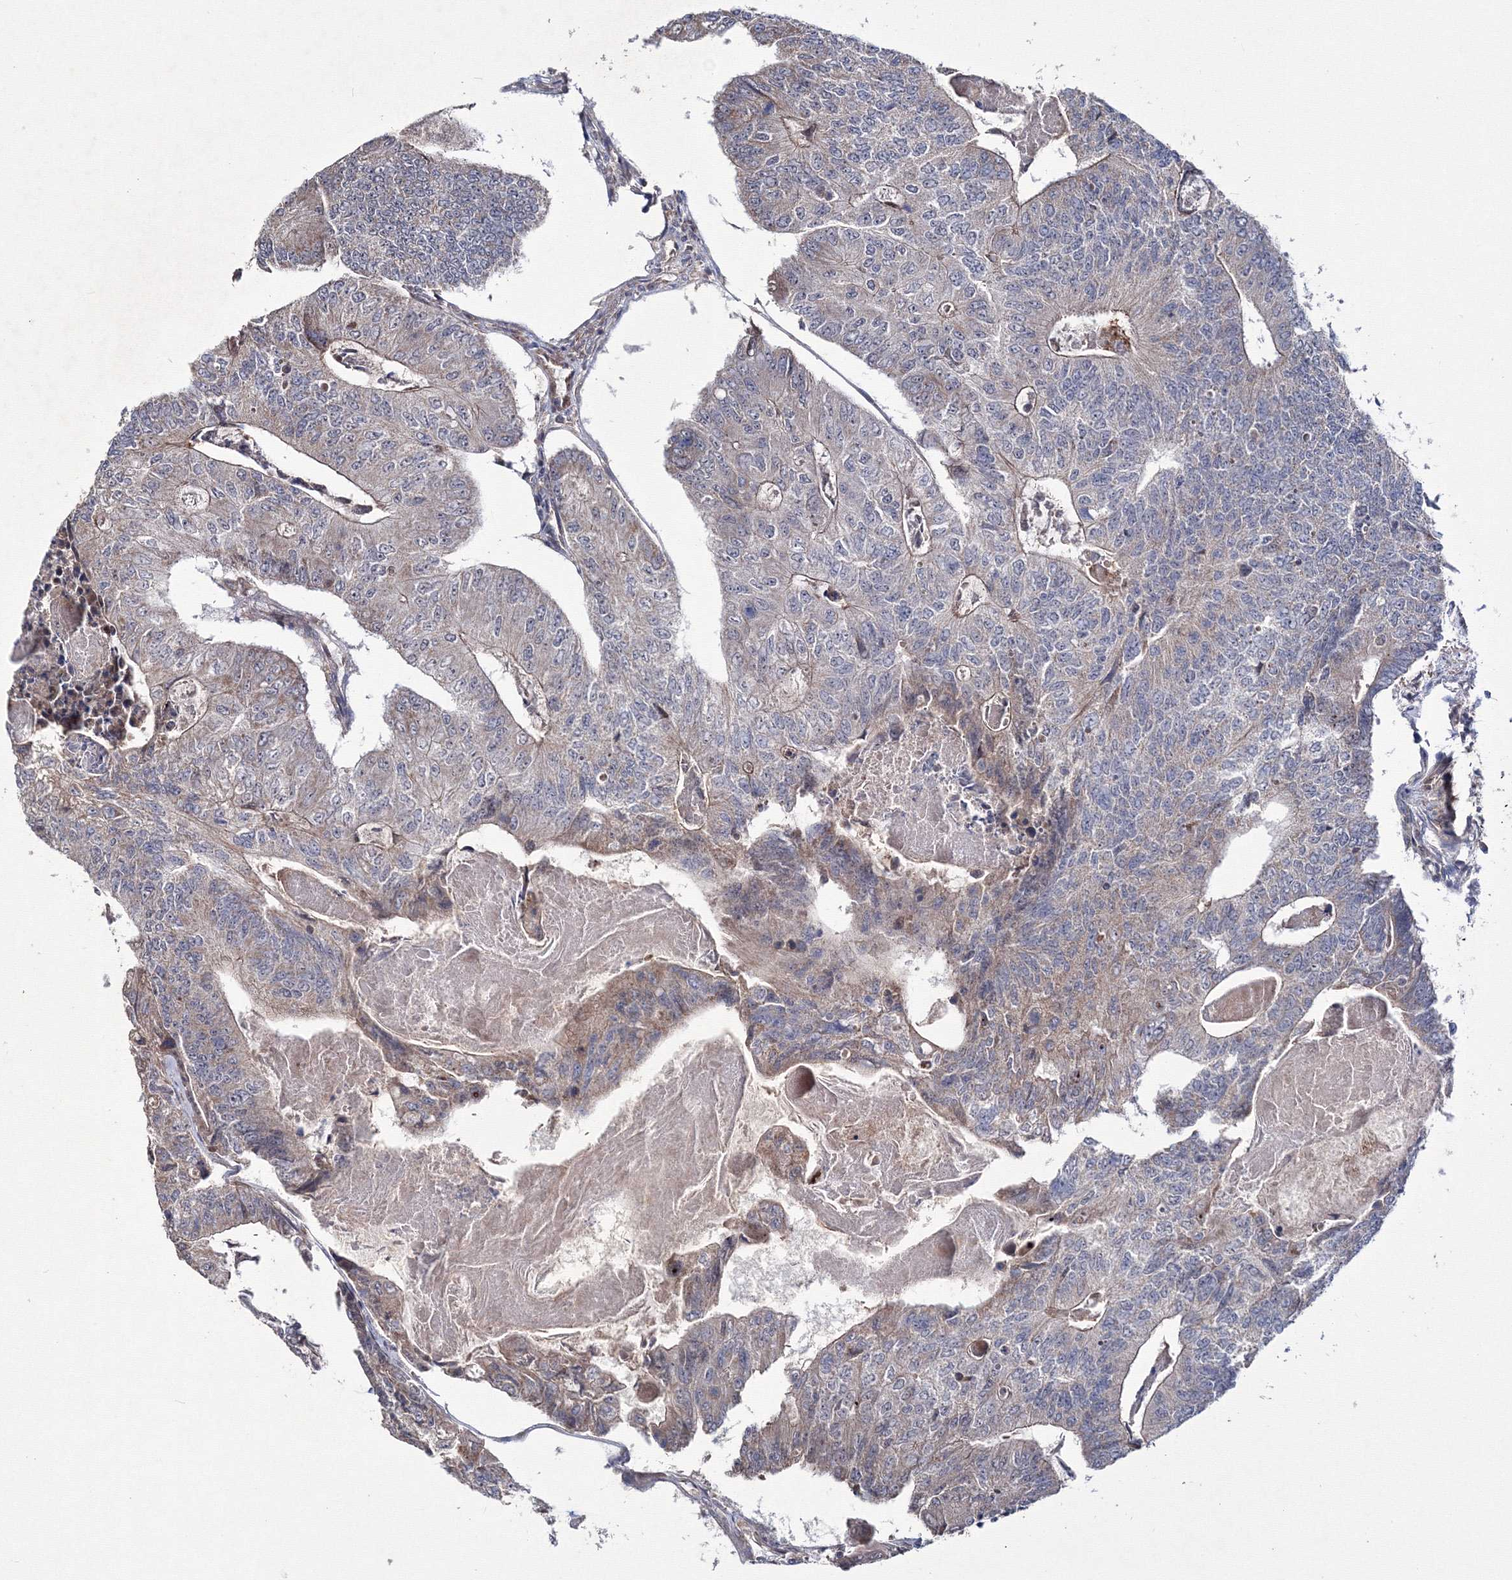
{"staining": {"intensity": "negative", "quantity": "none", "location": "none"}, "tissue": "colorectal cancer", "cell_type": "Tumor cells", "image_type": "cancer", "snomed": [{"axis": "morphology", "description": "Adenocarcinoma, NOS"}, {"axis": "topography", "description": "Colon"}], "caption": "IHC image of human colorectal adenocarcinoma stained for a protein (brown), which shows no expression in tumor cells.", "gene": "PPP2R2B", "patient": {"sex": "female", "age": 67}}